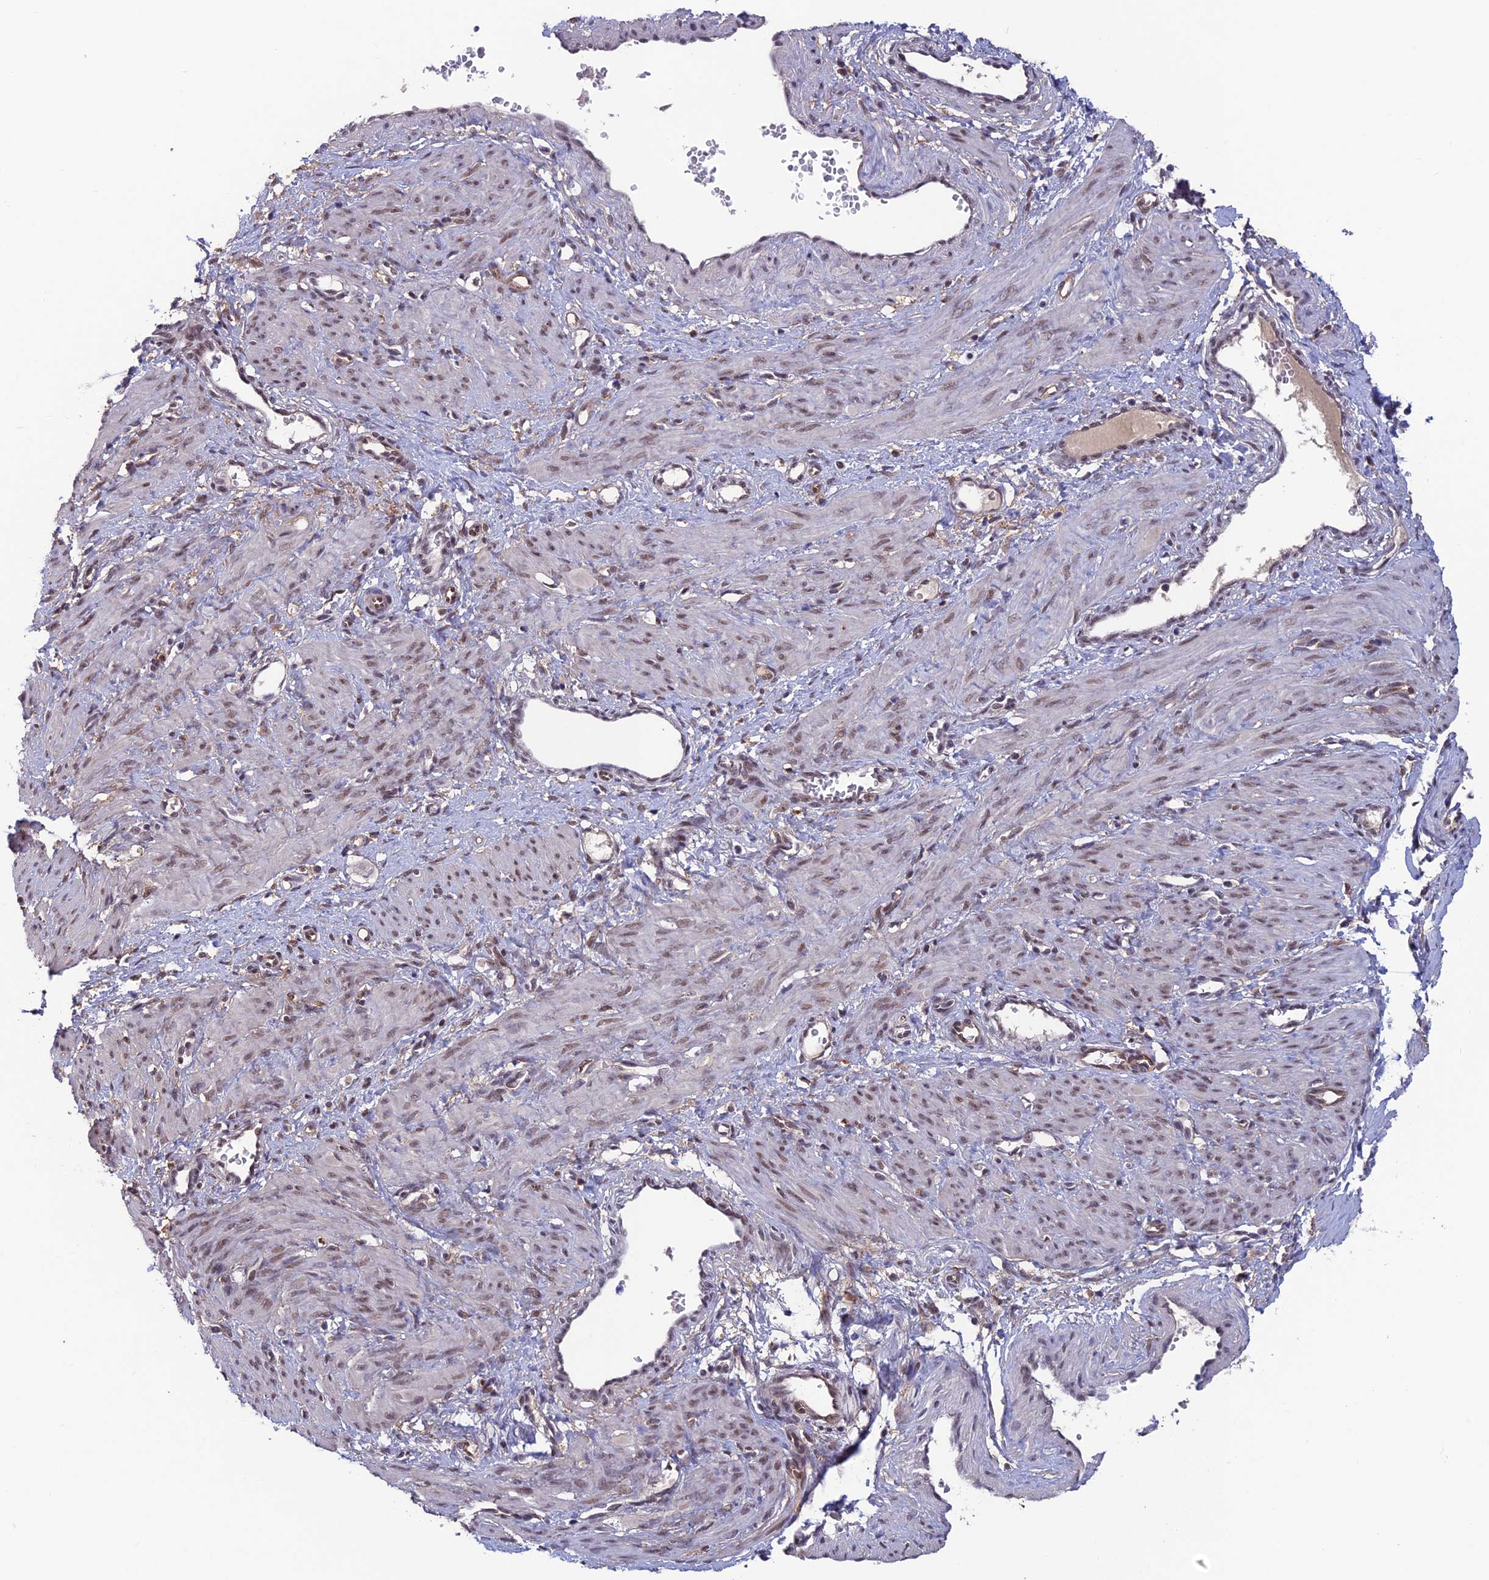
{"staining": {"intensity": "weak", "quantity": "25%-75%", "location": "nuclear"}, "tissue": "smooth muscle", "cell_type": "Smooth muscle cells", "image_type": "normal", "snomed": [{"axis": "morphology", "description": "Normal tissue, NOS"}, {"axis": "topography", "description": "Endometrium"}], "caption": "This is an image of immunohistochemistry (IHC) staining of normal smooth muscle, which shows weak positivity in the nuclear of smooth muscle cells.", "gene": "FKBPL", "patient": {"sex": "female", "age": 33}}